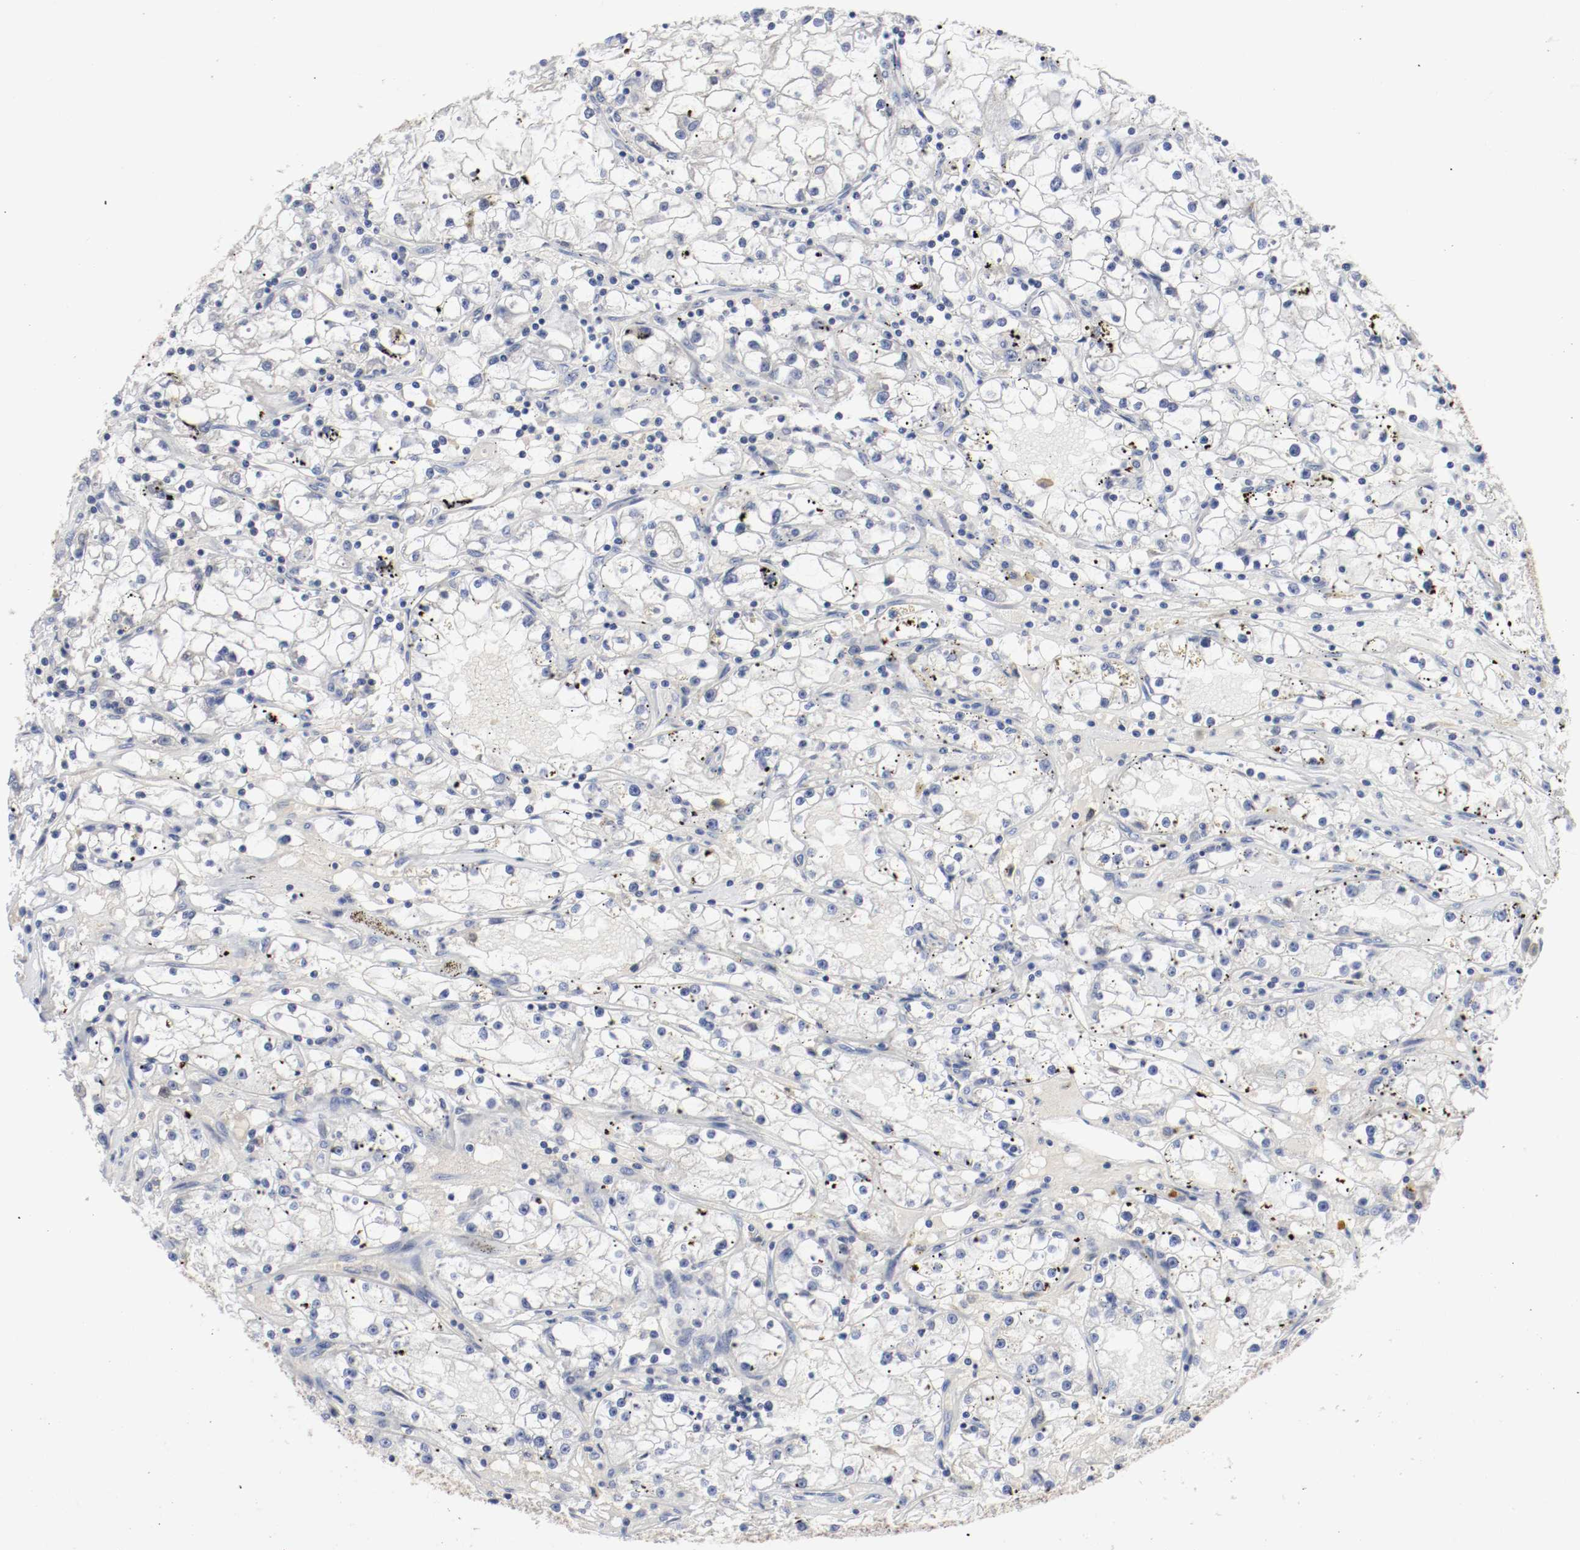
{"staining": {"intensity": "weak", "quantity": "<25%", "location": "cytoplasmic/membranous"}, "tissue": "renal cancer", "cell_type": "Tumor cells", "image_type": "cancer", "snomed": [{"axis": "morphology", "description": "Adenocarcinoma, NOS"}, {"axis": "topography", "description": "Kidney"}], "caption": "Immunohistochemical staining of human adenocarcinoma (renal) displays no significant positivity in tumor cells.", "gene": "AFG3L2", "patient": {"sex": "male", "age": 56}}